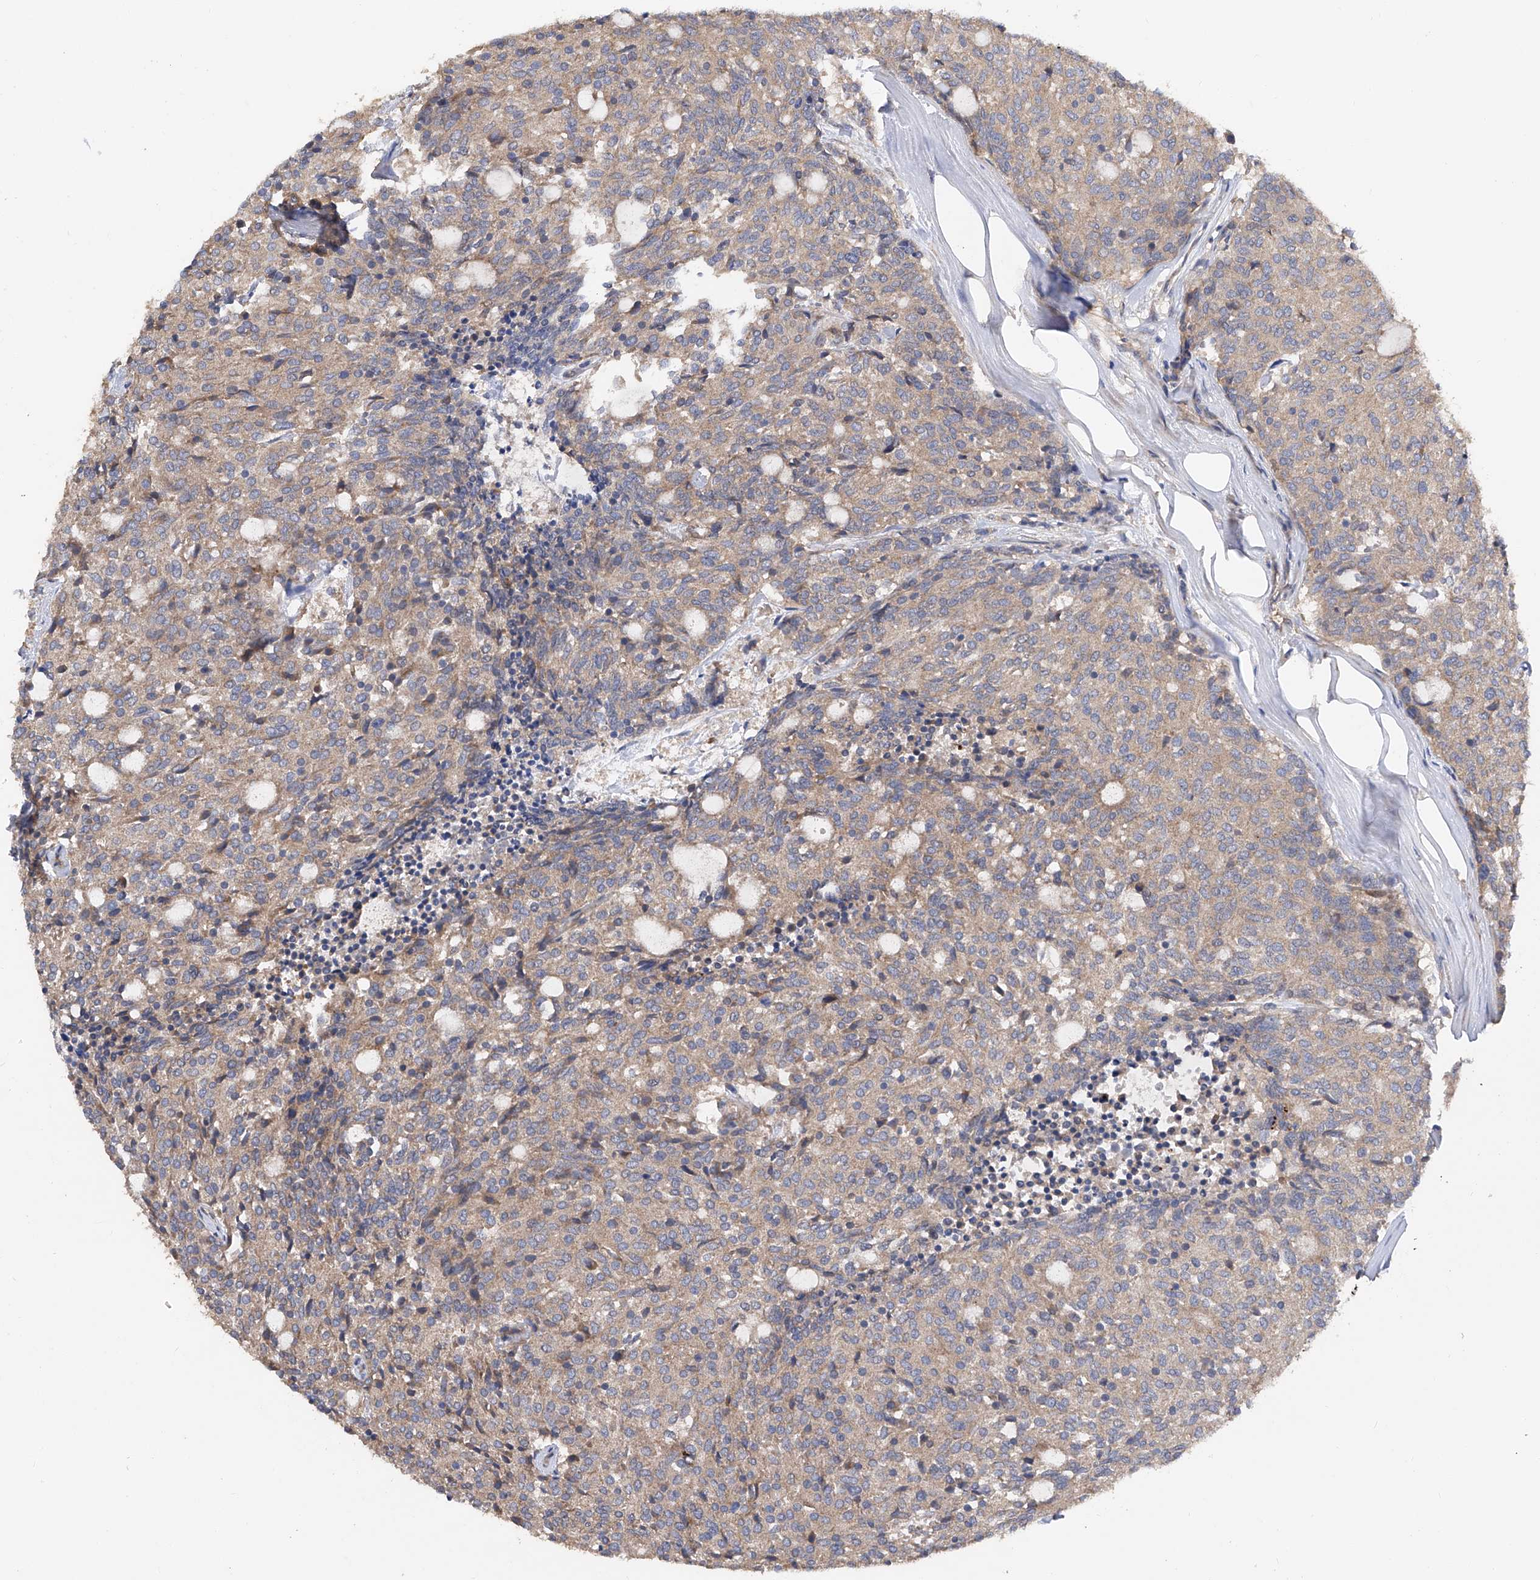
{"staining": {"intensity": "weak", "quantity": ">75%", "location": "cytoplasmic/membranous"}, "tissue": "carcinoid", "cell_type": "Tumor cells", "image_type": "cancer", "snomed": [{"axis": "morphology", "description": "Carcinoid, malignant, NOS"}, {"axis": "topography", "description": "Pancreas"}], "caption": "There is low levels of weak cytoplasmic/membranous positivity in tumor cells of malignant carcinoid, as demonstrated by immunohistochemical staining (brown color).", "gene": "PTK2", "patient": {"sex": "female", "age": 54}}